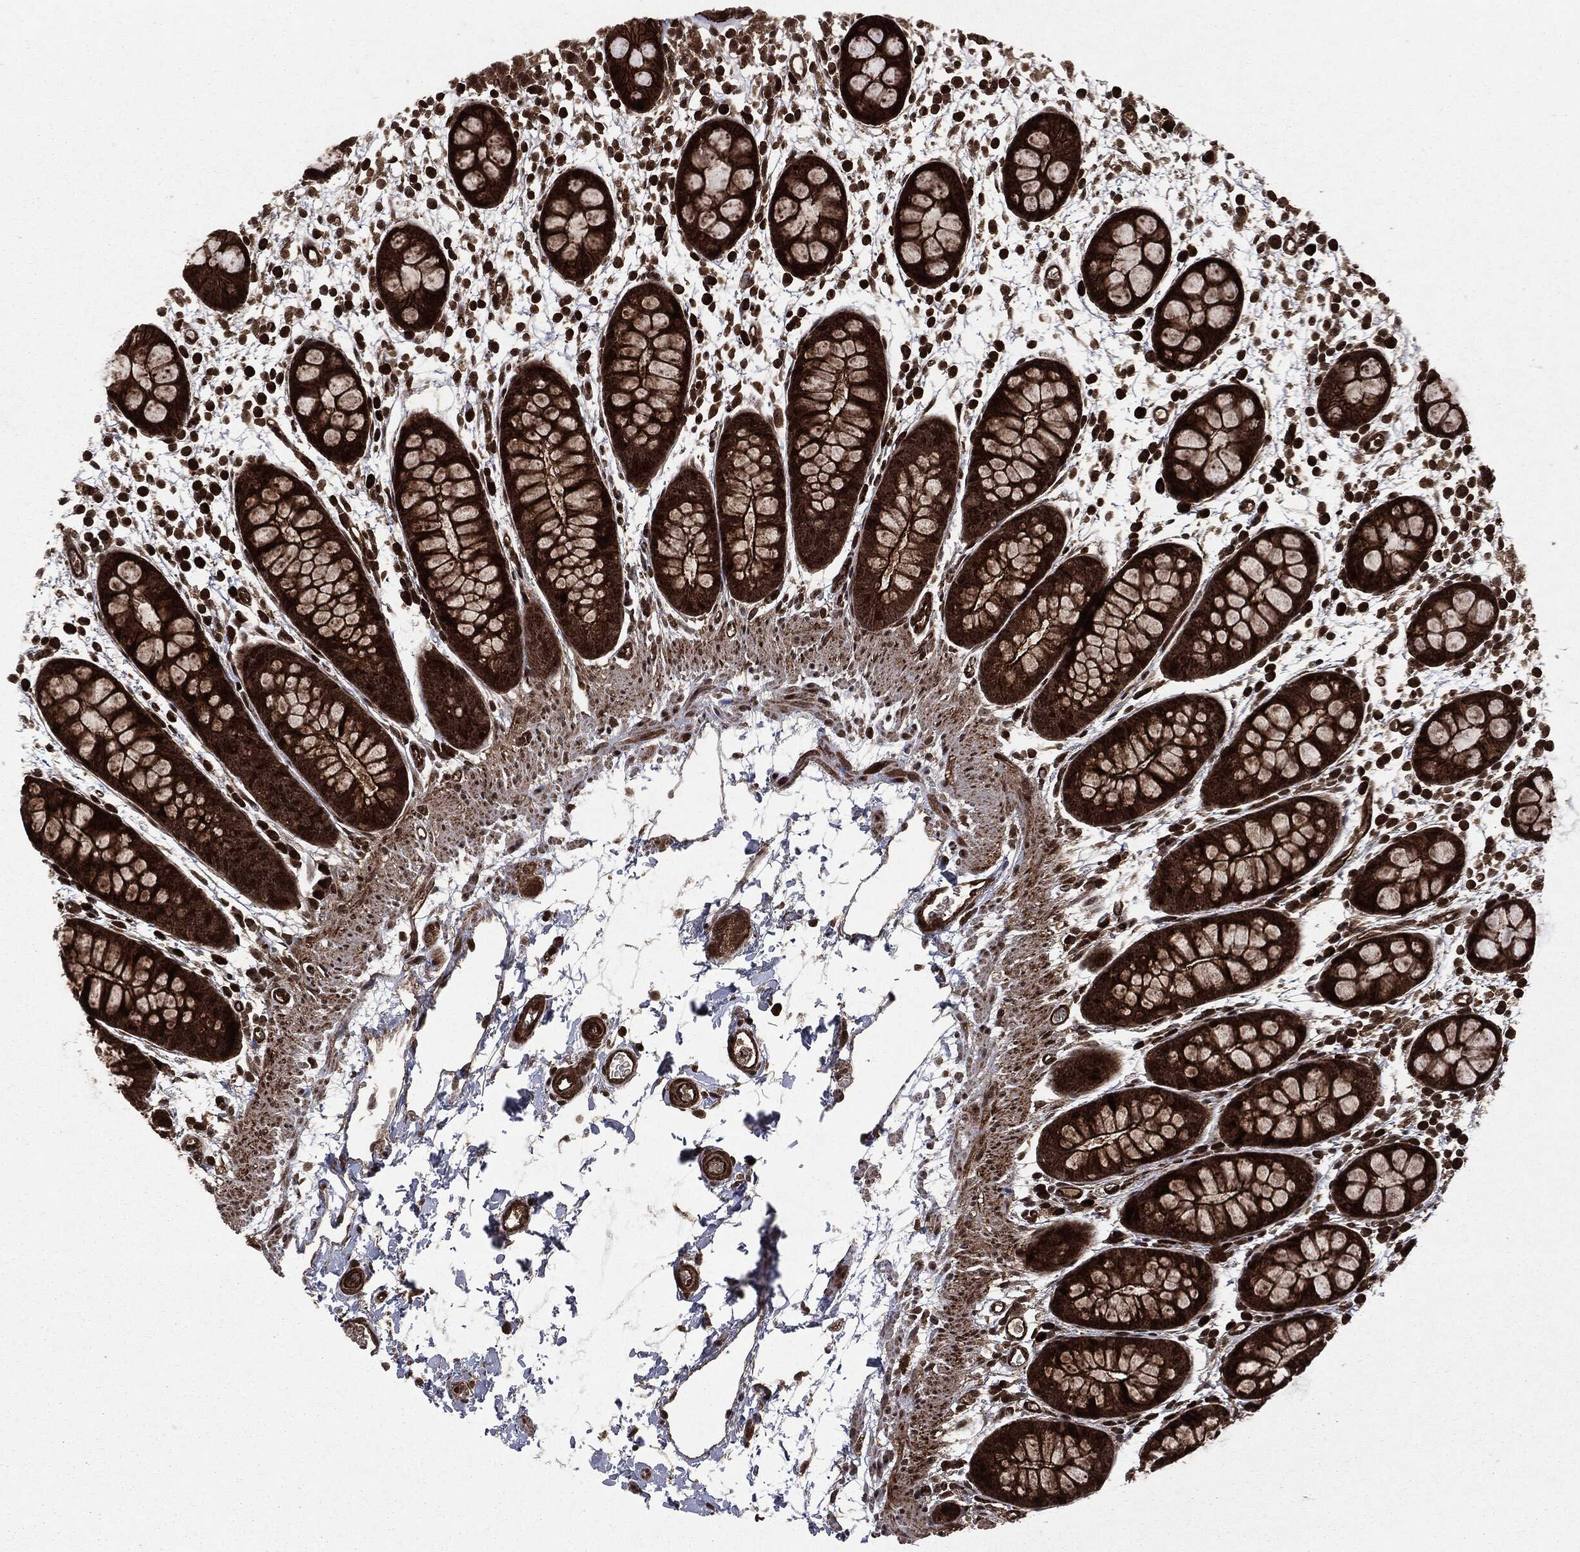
{"staining": {"intensity": "strong", "quantity": ">75%", "location": "cytoplasmic/membranous,nuclear"}, "tissue": "rectum", "cell_type": "Glandular cells", "image_type": "normal", "snomed": [{"axis": "morphology", "description": "Normal tissue, NOS"}, {"axis": "topography", "description": "Rectum"}], "caption": "Immunohistochemistry (IHC) of unremarkable rectum reveals high levels of strong cytoplasmic/membranous,nuclear staining in about >75% of glandular cells.", "gene": "CARD6", "patient": {"sex": "male", "age": 57}}